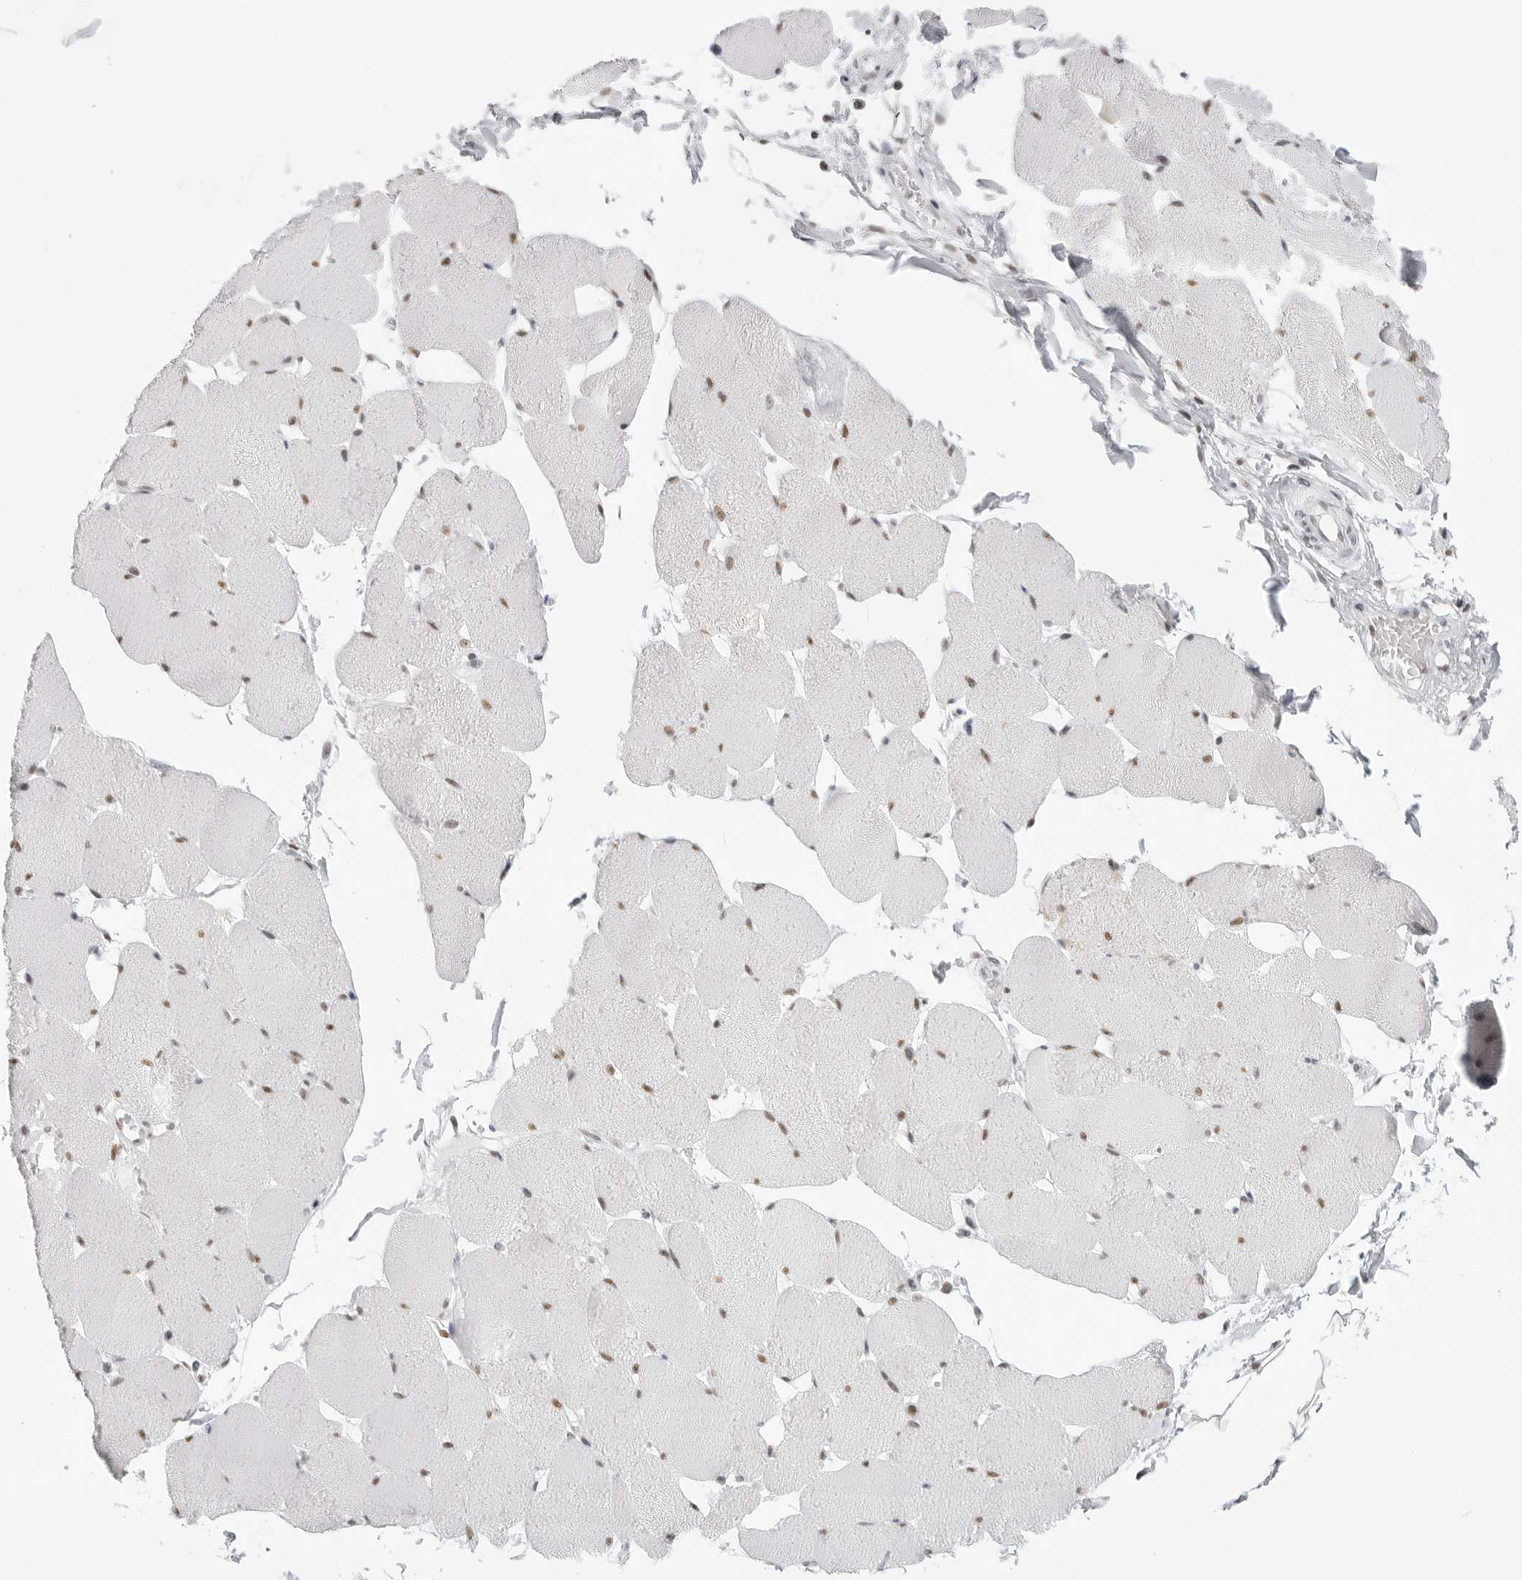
{"staining": {"intensity": "weak", "quantity": "25%-75%", "location": "nuclear"}, "tissue": "skeletal muscle", "cell_type": "Myocytes", "image_type": "normal", "snomed": [{"axis": "morphology", "description": "Normal tissue, NOS"}, {"axis": "topography", "description": "Skin"}, {"axis": "topography", "description": "Skeletal muscle"}], "caption": "Immunohistochemistry (DAB) staining of unremarkable skeletal muscle exhibits weak nuclear protein positivity in about 25%-75% of myocytes. Nuclei are stained in blue.", "gene": "RPA2", "patient": {"sex": "male", "age": 83}}